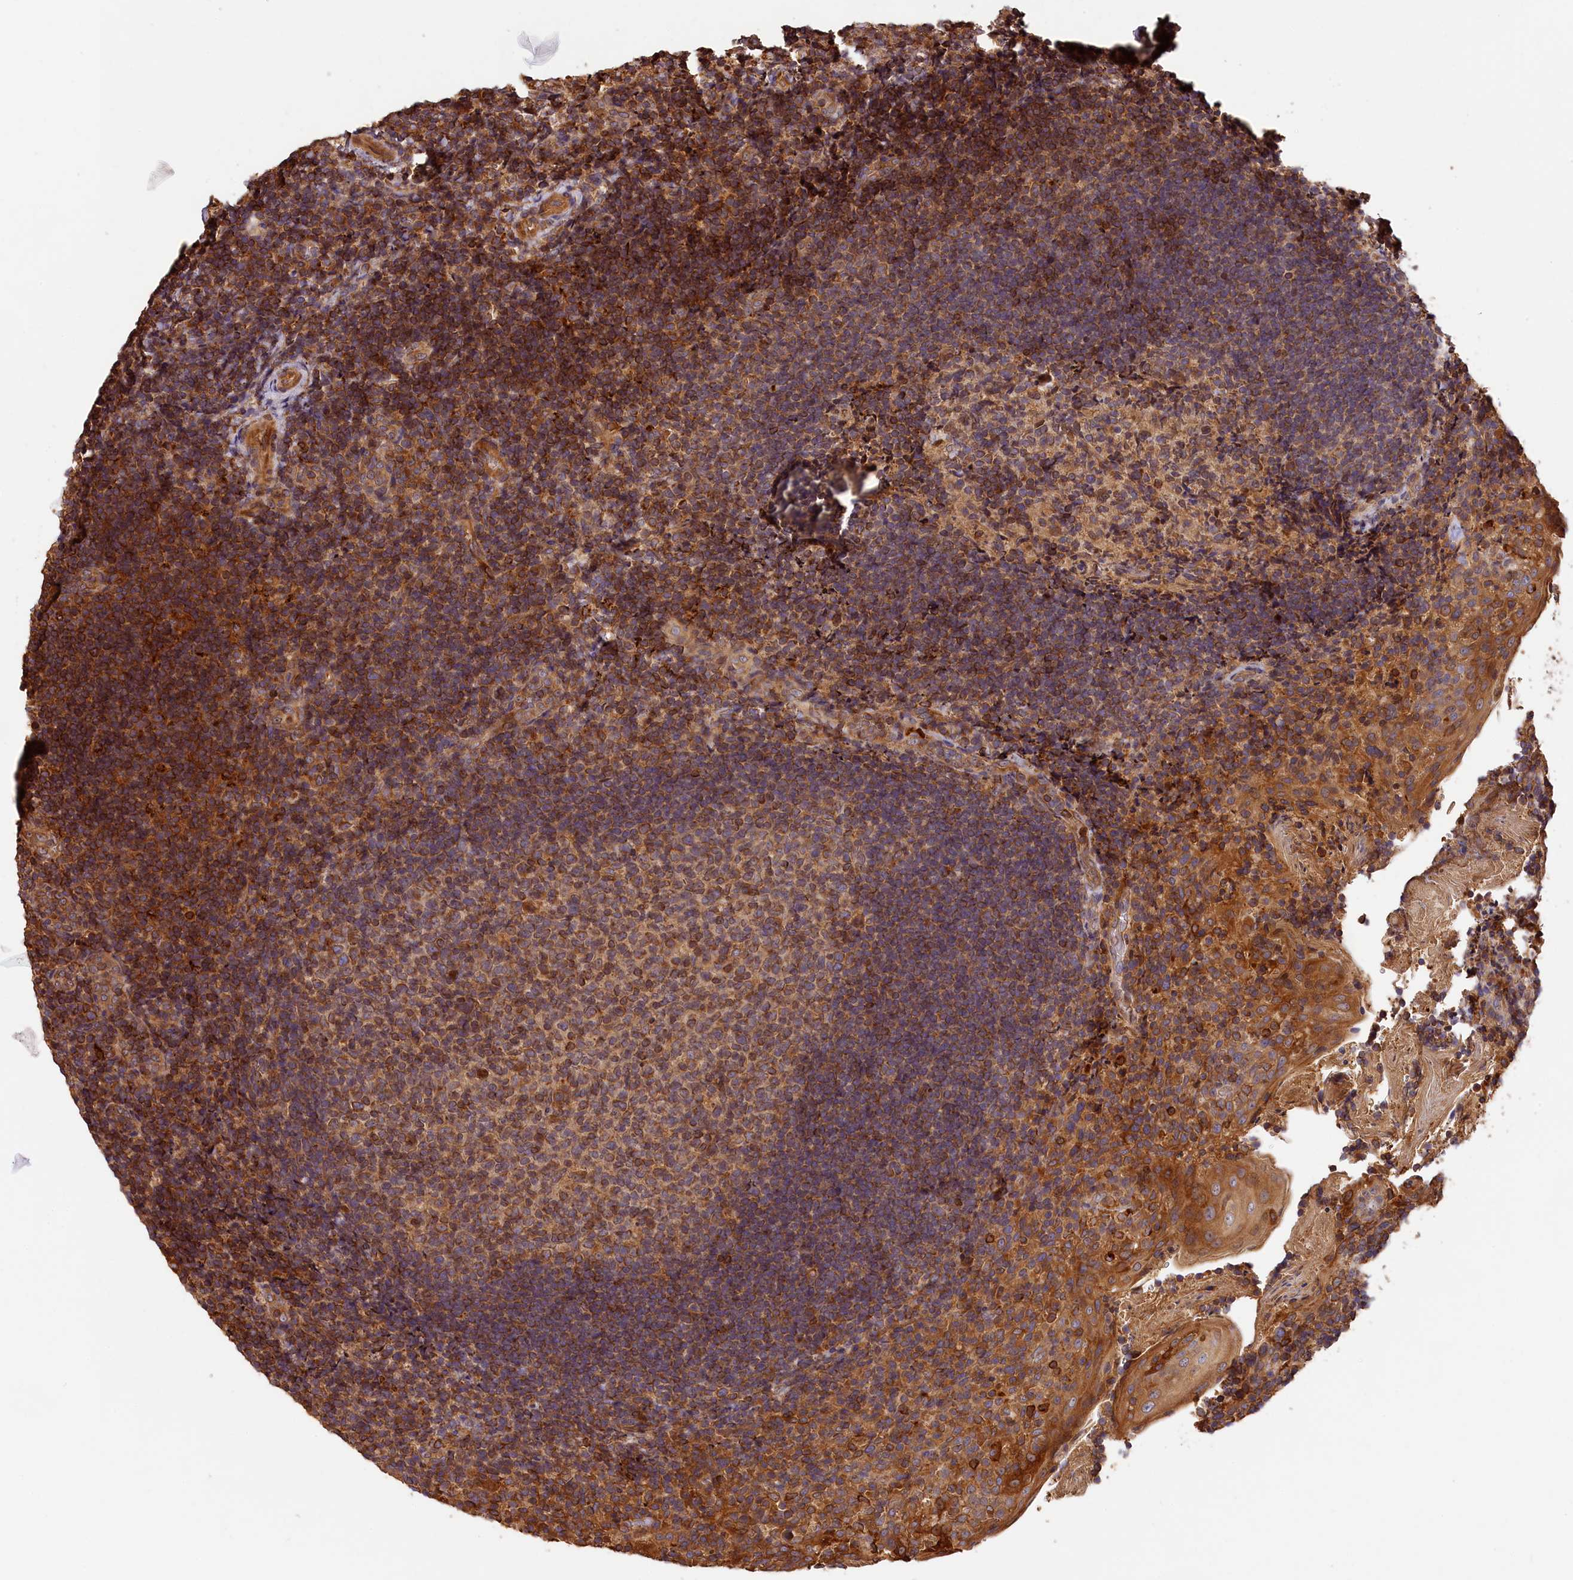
{"staining": {"intensity": "moderate", "quantity": "25%-75%", "location": "cytoplasmic/membranous"}, "tissue": "tonsil", "cell_type": "Germinal center cells", "image_type": "normal", "snomed": [{"axis": "morphology", "description": "Normal tissue, NOS"}, {"axis": "topography", "description": "Tonsil"}], "caption": "Germinal center cells demonstrate medium levels of moderate cytoplasmic/membranous staining in about 25%-75% of cells in benign human tonsil.", "gene": "HMOX2", "patient": {"sex": "female", "age": 10}}